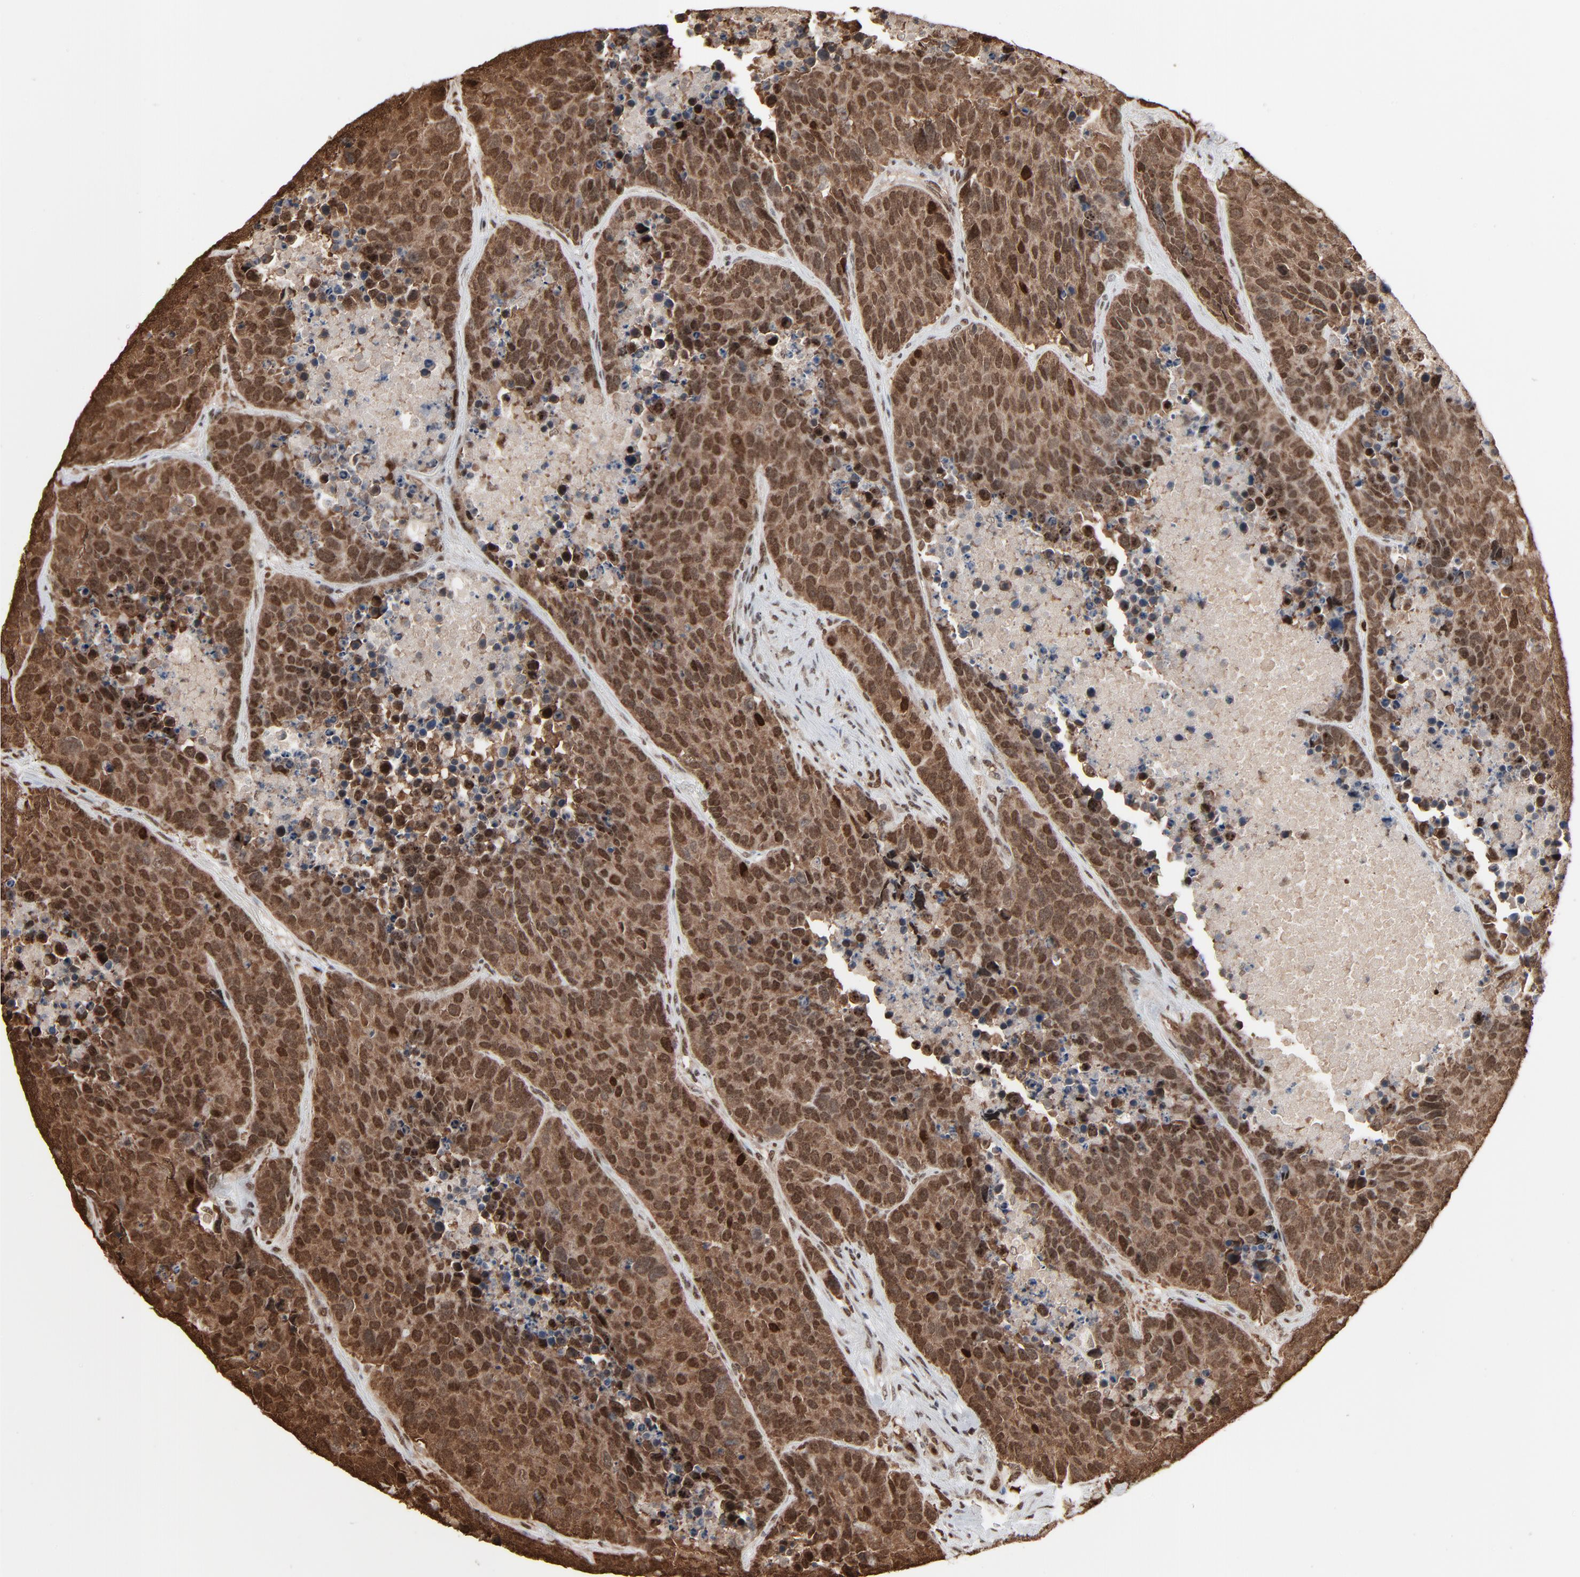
{"staining": {"intensity": "strong", "quantity": ">75%", "location": "cytoplasmic/membranous,nuclear"}, "tissue": "carcinoid", "cell_type": "Tumor cells", "image_type": "cancer", "snomed": [{"axis": "morphology", "description": "Carcinoid, malignant, NOS"}, {"axis": "topography", "description": "Lung"}], "caption": "Malignant carcinoid was stained to show a protein in brown. There is high levels of strong cytoplasmic/membranous and nuclear positivity in approximately >75% of tumor cells.", "gene": "MEIS2", "patient": {"sex": "male", "age": 60}}